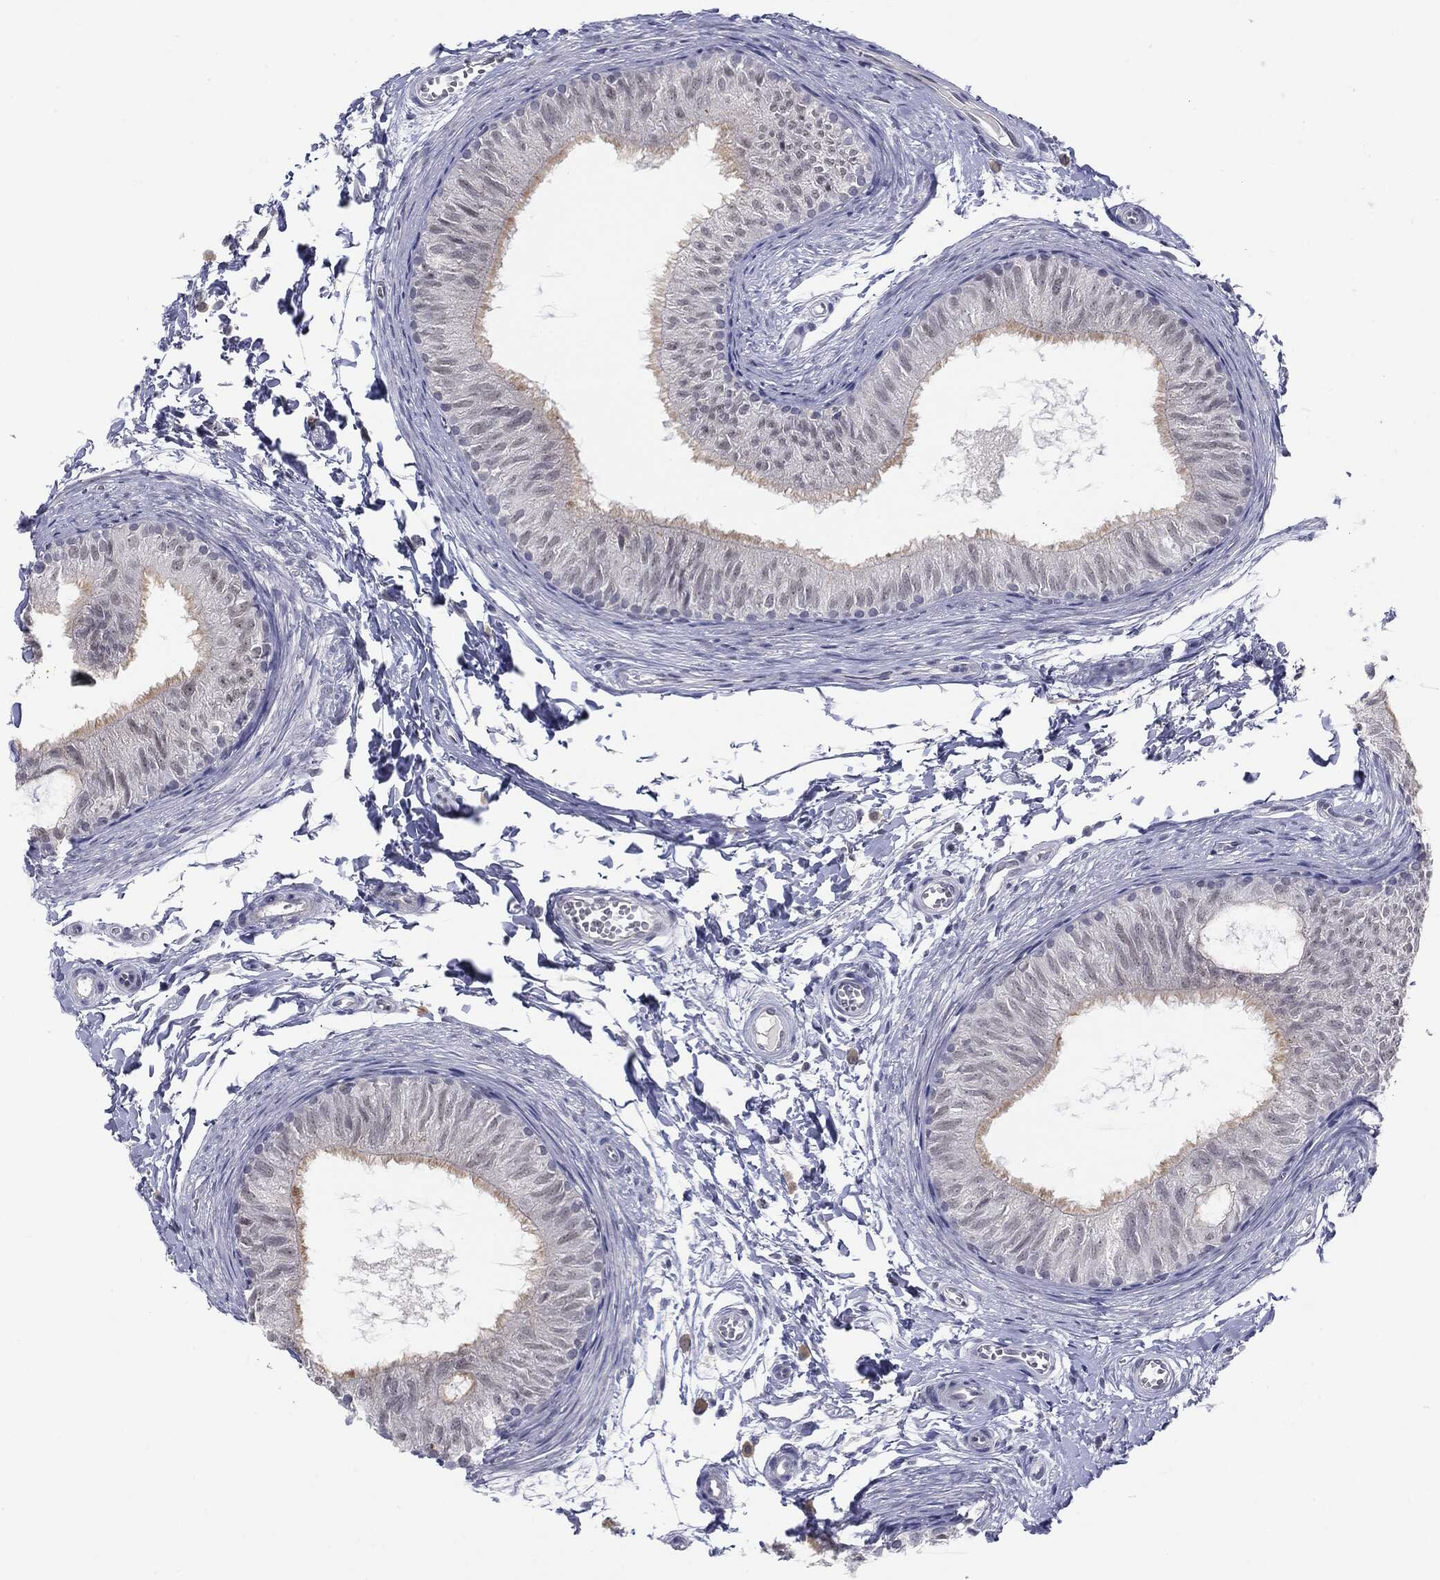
{"staining": {"intensity": "moderate", "quantity": "25%-75%", "location": "cytoplasmic/membranous"}, "tissue": "epididymis", "cell_type": "Glandular cells", "image_type": "normal", "snomed": [{"axis": "morphology", "description": "Normal tissue, NOS"}, {"axis": "topography", "description": "Epididymis"}], "caption": "This is a micrograph of immunohistochemistry staining of normal epididymis, which shows moderate expression in the cytoplasmic/membranous of glandular cells.", "gene": "SLC5A5", "patient": {"sex": "male", "age": 22}}